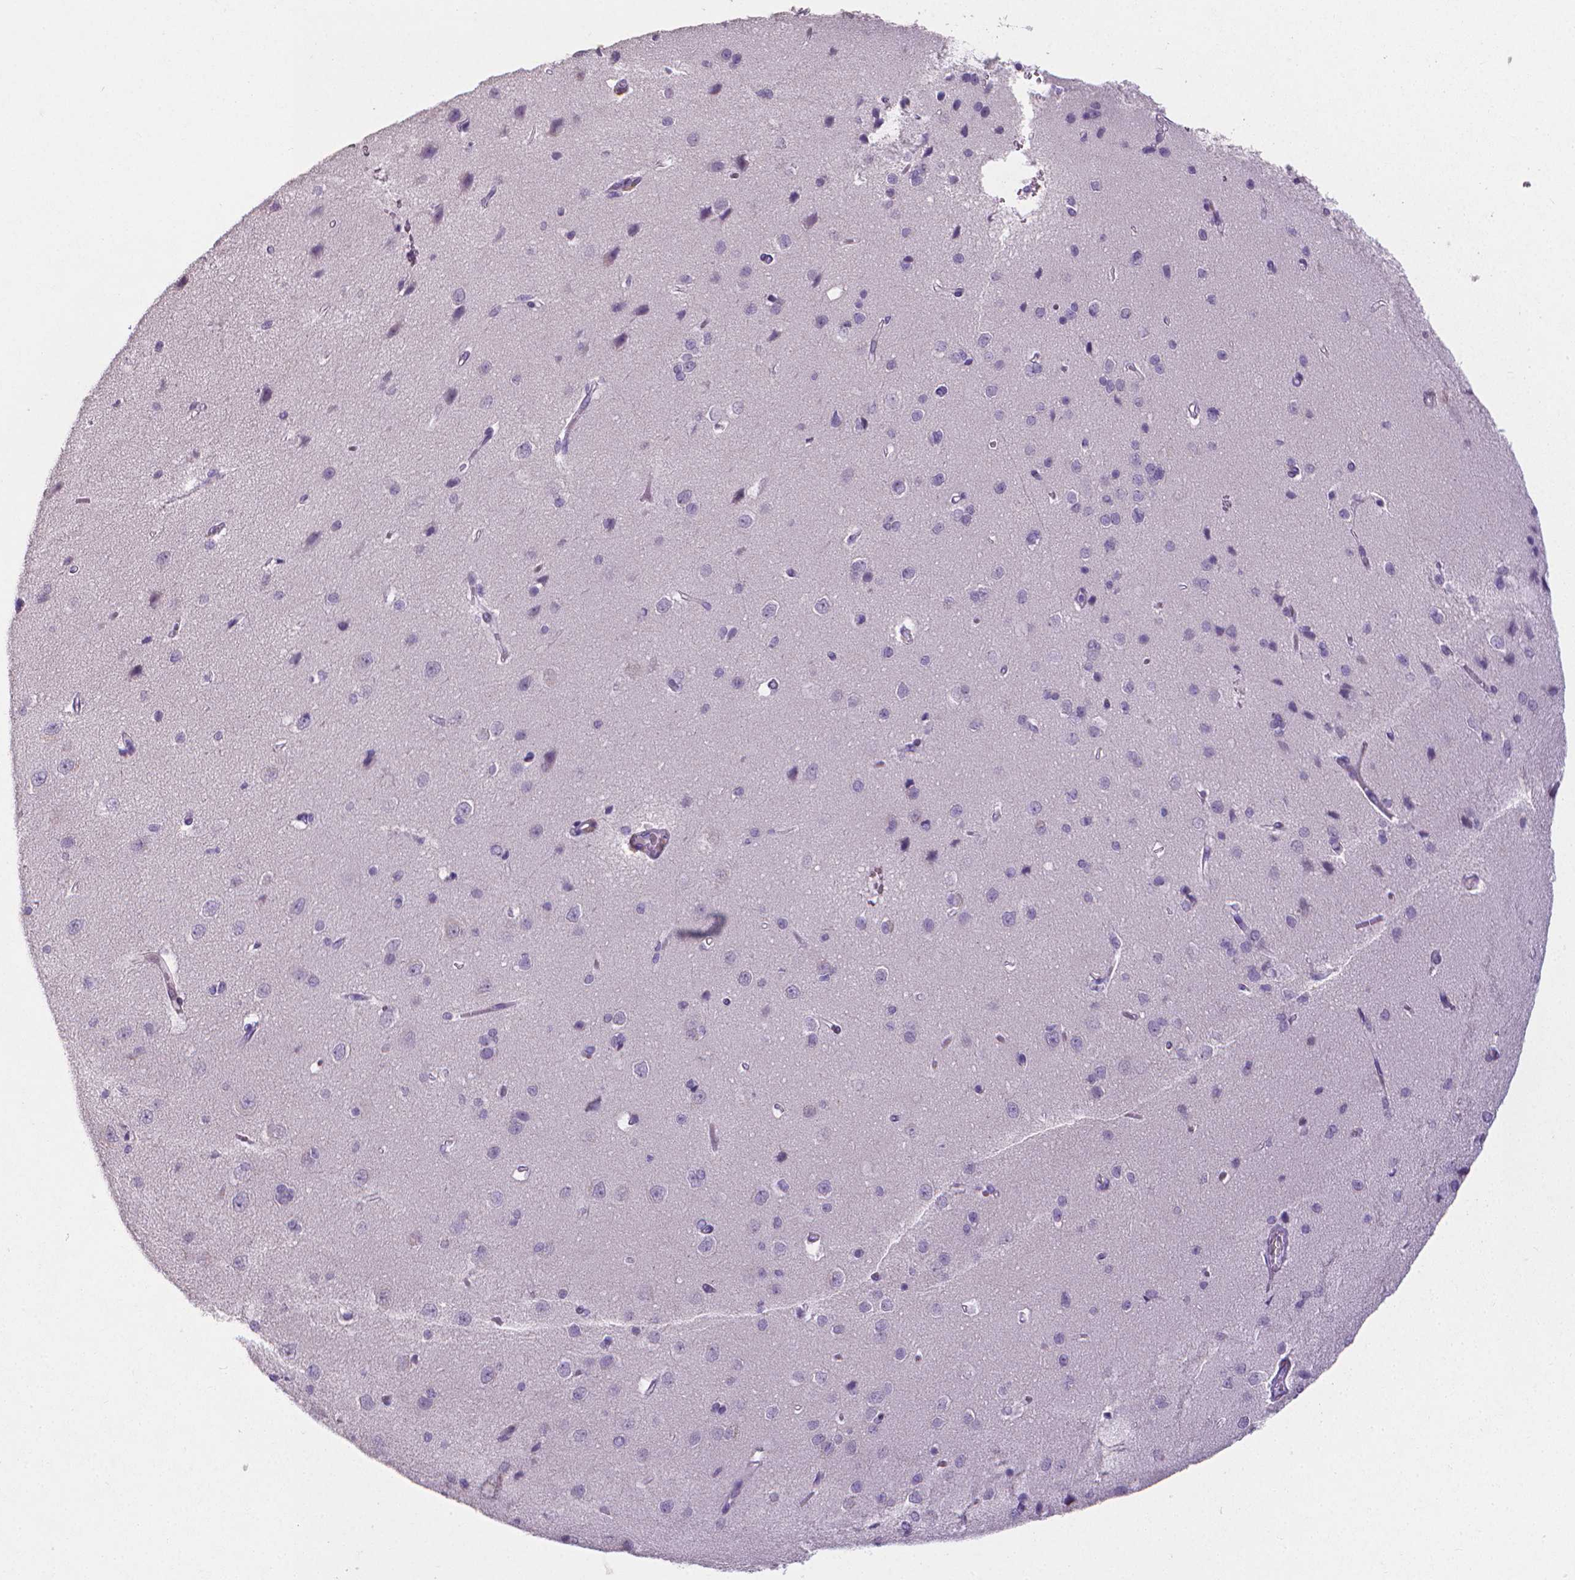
{"staining": {"intensity": "negative", "quantity": "none", "location": "none"}, "tissue": "cerebral cortex", "cell_type": "Endothelial cells", "image_type": "normal", "snomed": [{"axis": "morphology", "description": "Normal tissue, NOS"}, {"axis": "topography", "description": "Cerebral cortex"}], "caption": "An IHC image of normal cerebral cortex is shown. There is no staining in endothelial cells of cerebral cortex.", "gene": "XPNPEP2", "patient": {"sex": "male", "age": 37}}